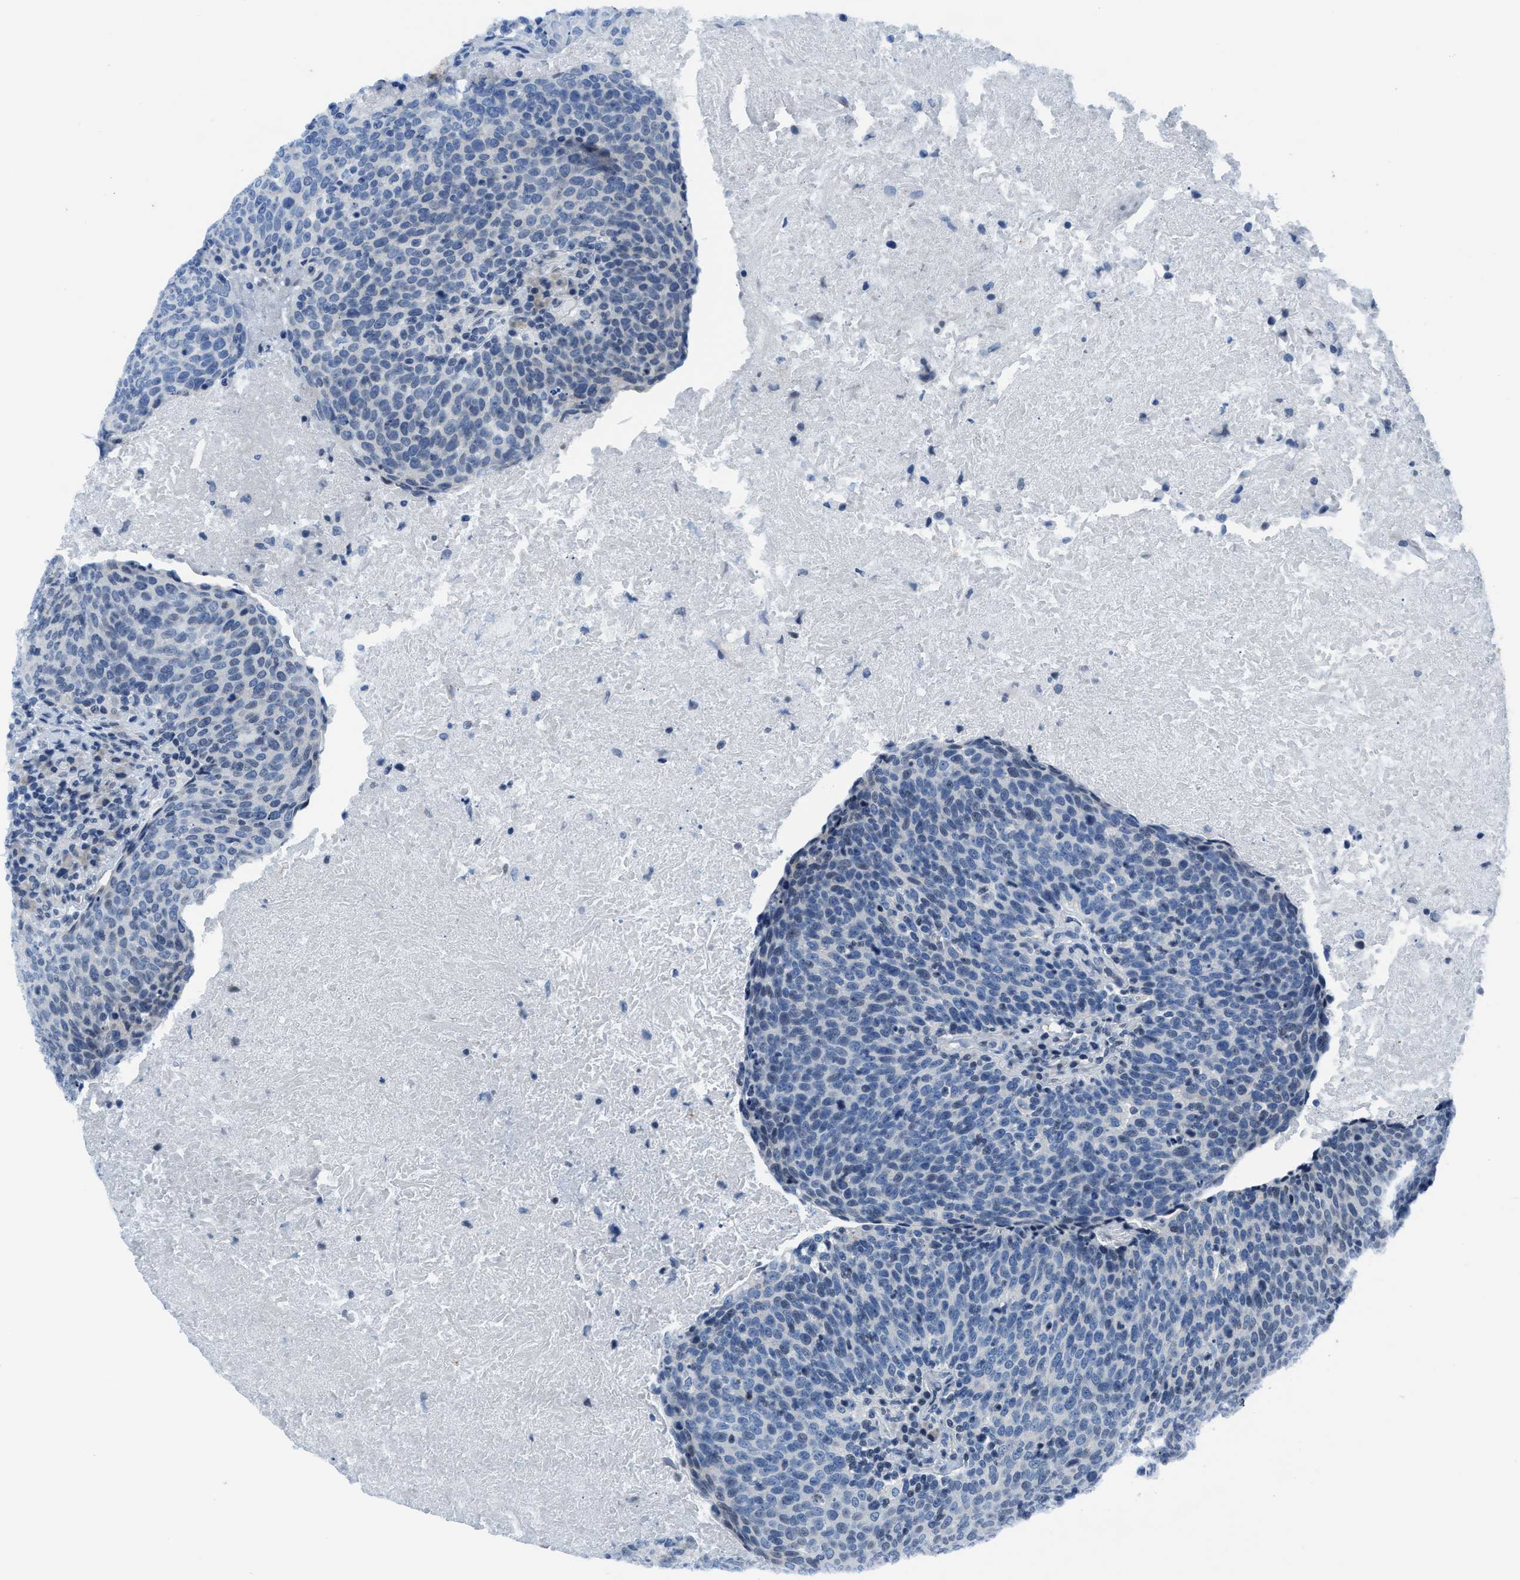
{"staining": {"intensity": "negative", "quantity": "none", "location": "none"}, "tissue": "head and neck cancer", "cell_type": "Tumor cells", "image_type": "cancer", "snomed": [{"axis": "morphology", "description": "Squamous cell carcinoma, NOS"}, {"axis": "morphology", "description": "Squamous cell carcinoma, metastatic, NOS"}, {"axis": "topography", "description": "Lymph node"}, {"axis": "topography", "description": "Head-Neck"}], "caption": "Immunohistochemical staining of head and neck cancer (squamous cell carcinoma) demonstrates no significant staining in tumor cells.", "gene": "ASZ1", "patient": {"sex": "male", "age": 62}}